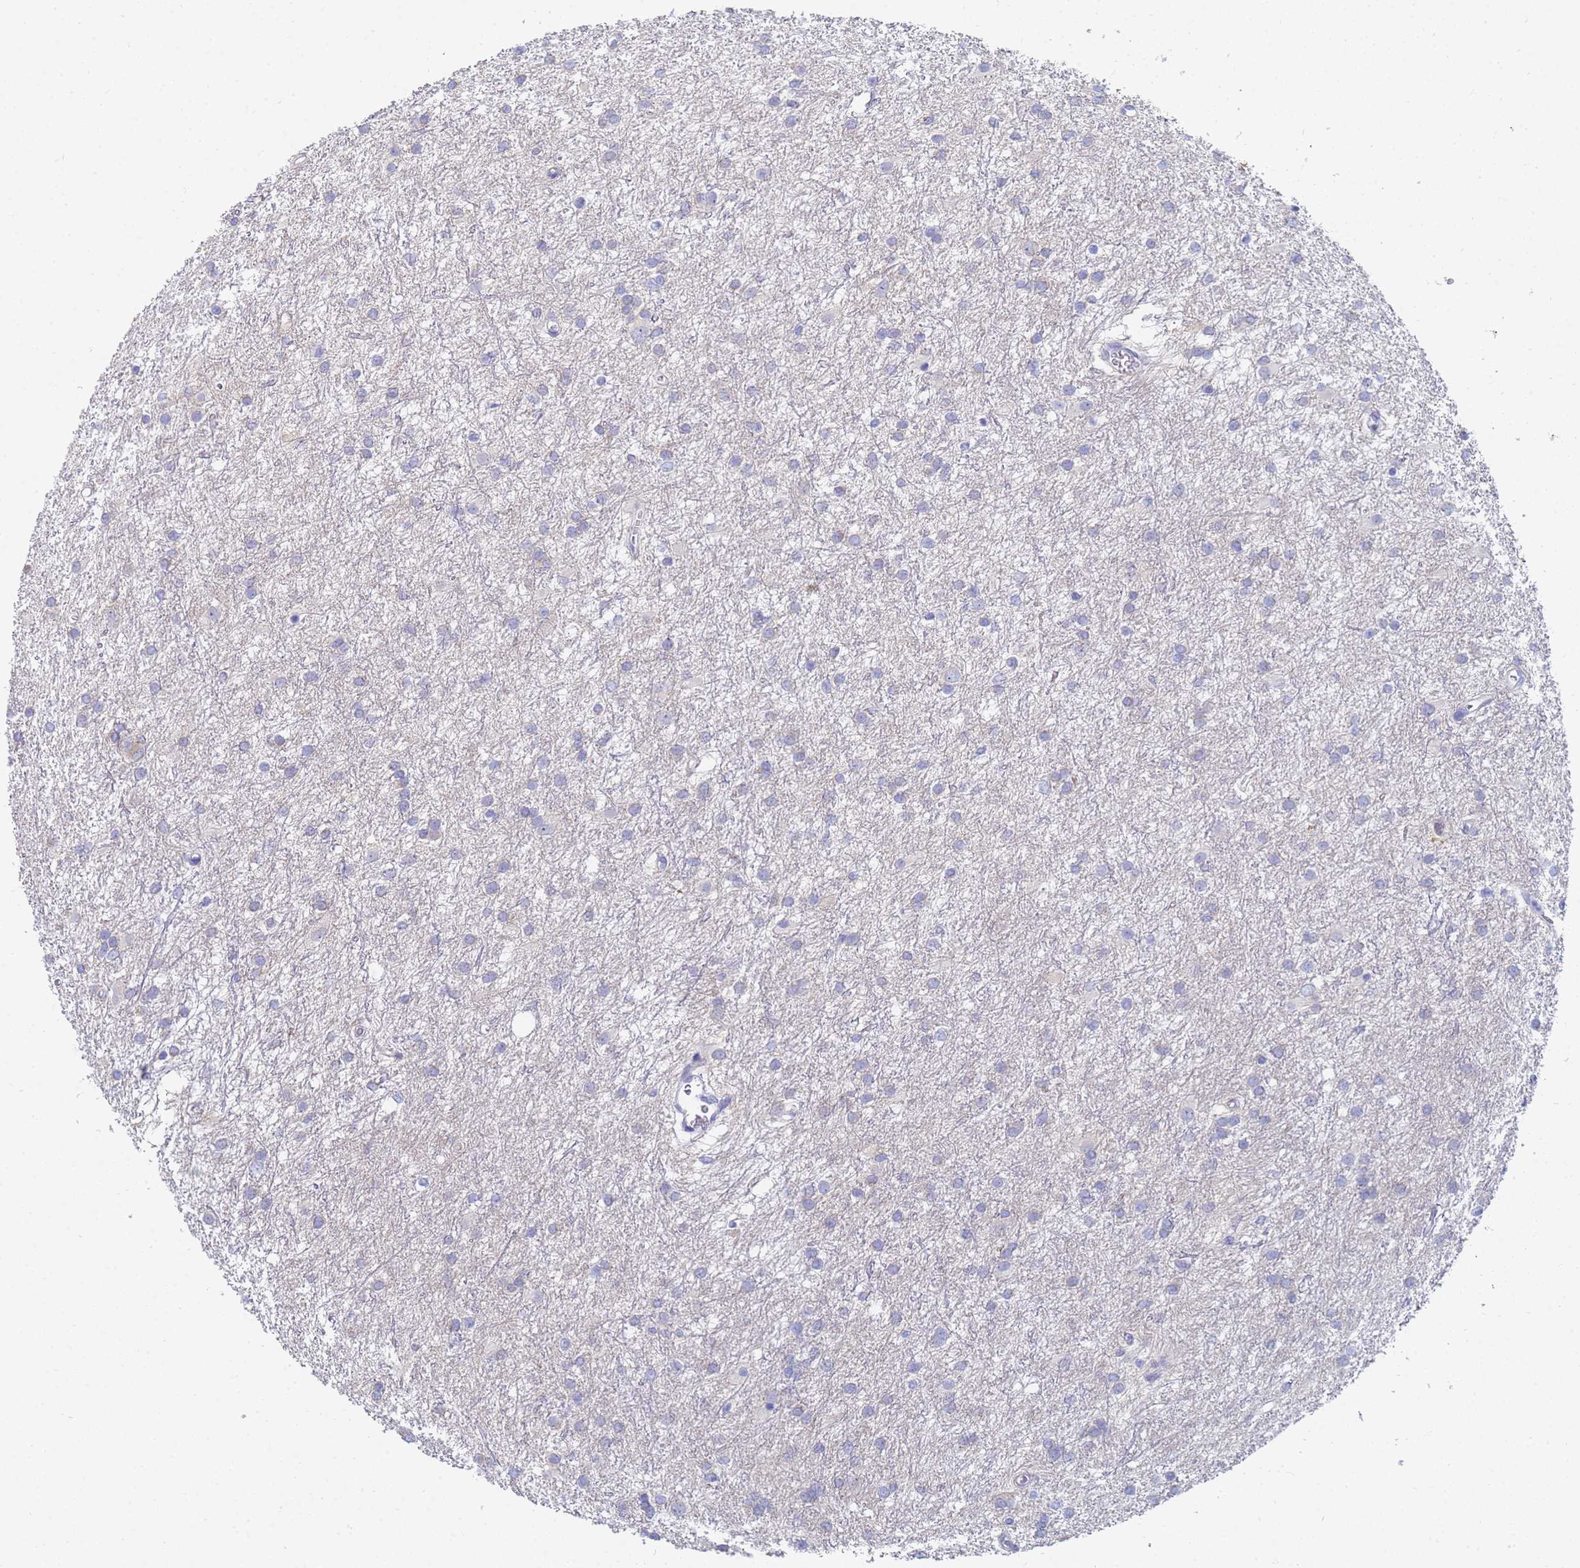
{"staining": {"intensity": "negative", "quantity": "none", "location": "none"}, "tissue": "glioma", "cell_type": "Tumor cells", "image_type": "cancer", "snomed": [{"axis": "morphology", "description": "Glioma, malignant, High grade"}, {"axis": "topography", "description": "Brain"}], "caption": "Immunohistochemical staining of glioma reveals no significant expression in tumor cells.", "gene": "C2orf72", "patient": {"sex": "female", "age": 50}}